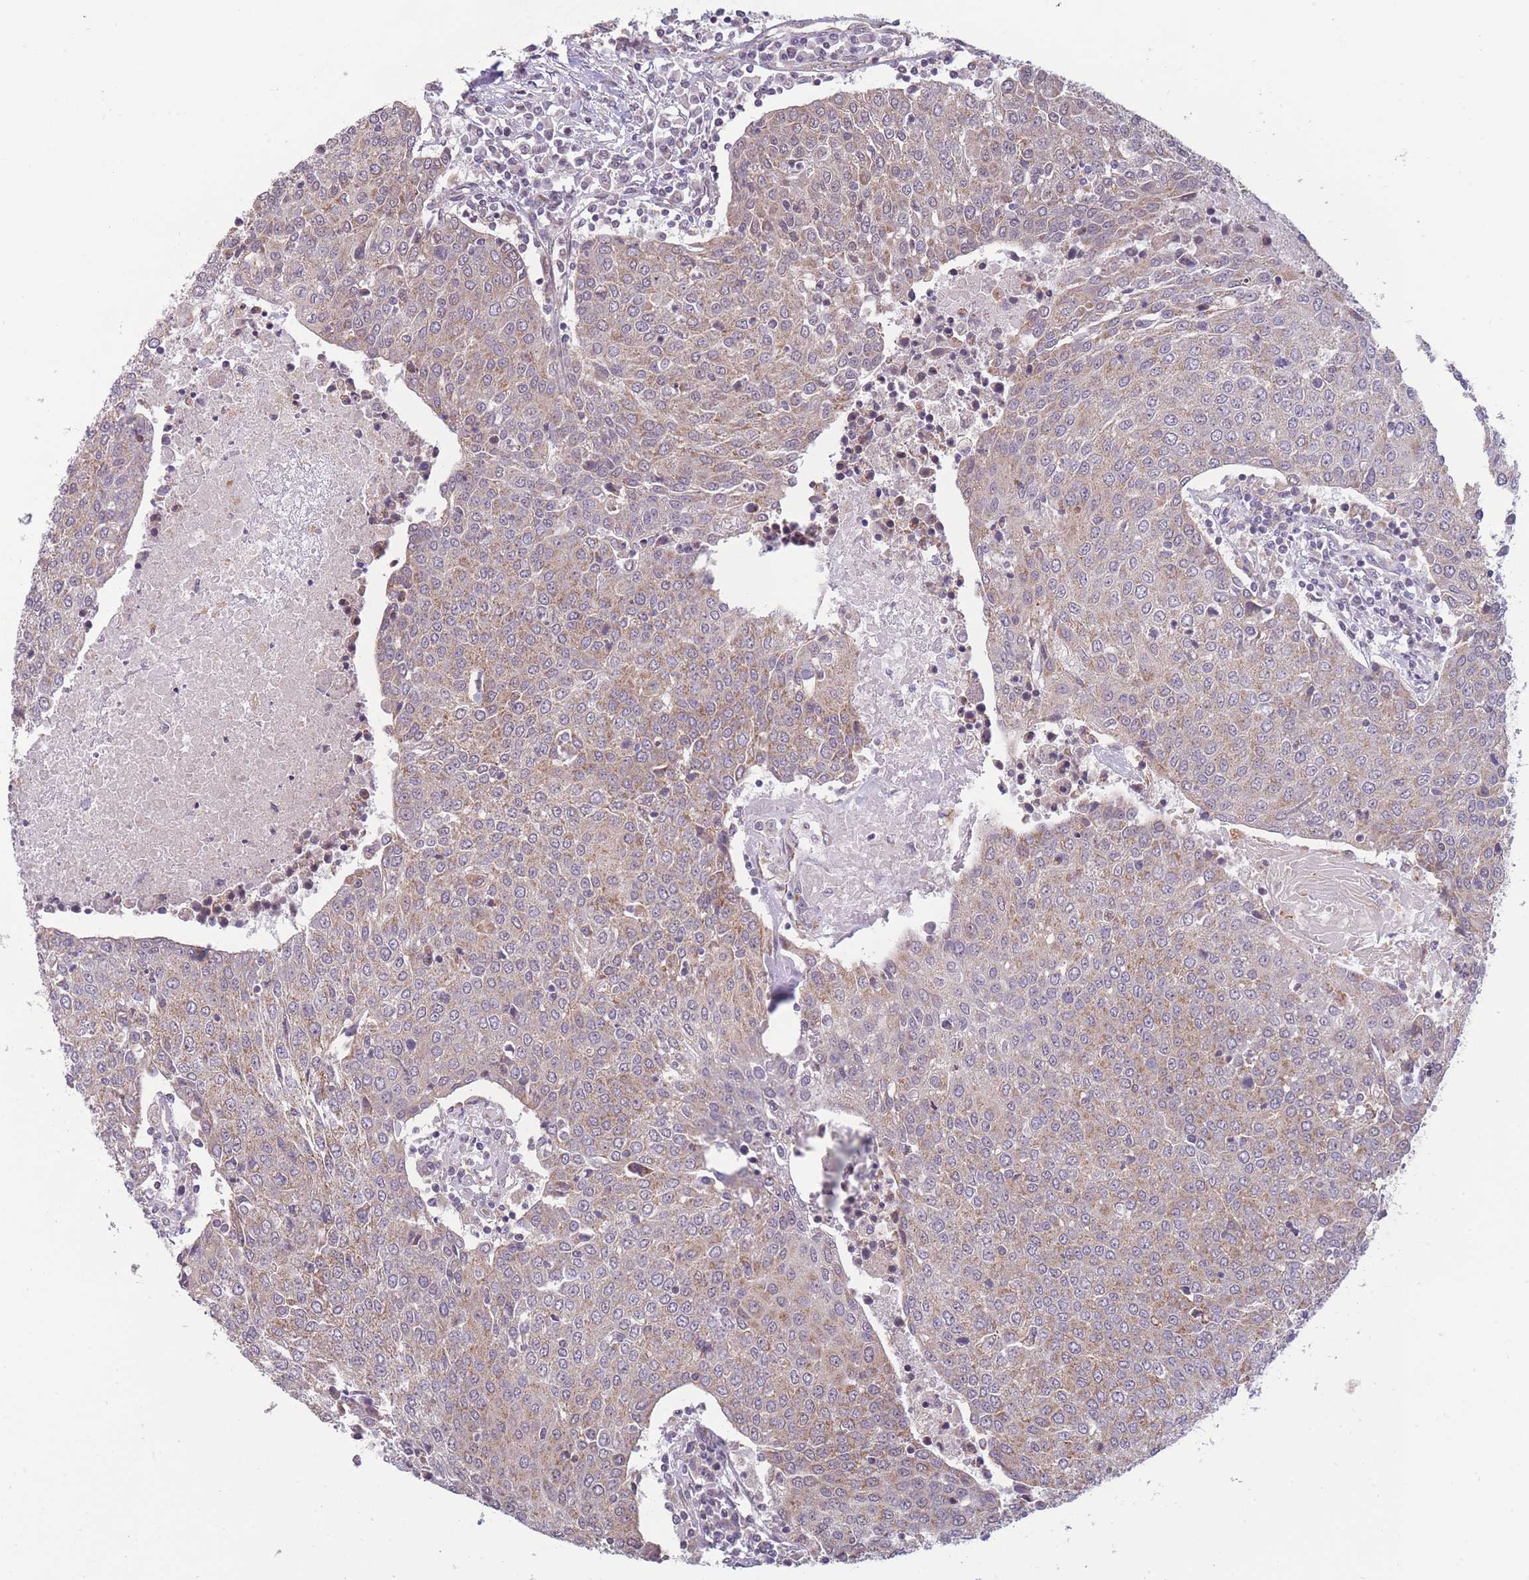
{"staining": {"intensity": "moderate", "quantity": ">75%", "location": "cytoplasmic/membranous"}, "tissue": "urothelial cancer", "cell_type": "Tumor cells", "image_type": "cancer", "snomed": [{"axis": "morphology", "description": "Urothelial carcinoma, High grade"}, {"axis": "topography", "description": "Urinary bladder"}], "caption": "DAB (3,3'-diaminobenzidine) immunohistochemical staining of urothelial cancer exhibits moderate cytoplasmic/membranous protein positivity in approximately >75% of tumor cells. (IHC, brightfield microscopy, high magnification).", "gene": "MRPS18C", "patient": {"sex": "female", "age": 85}}